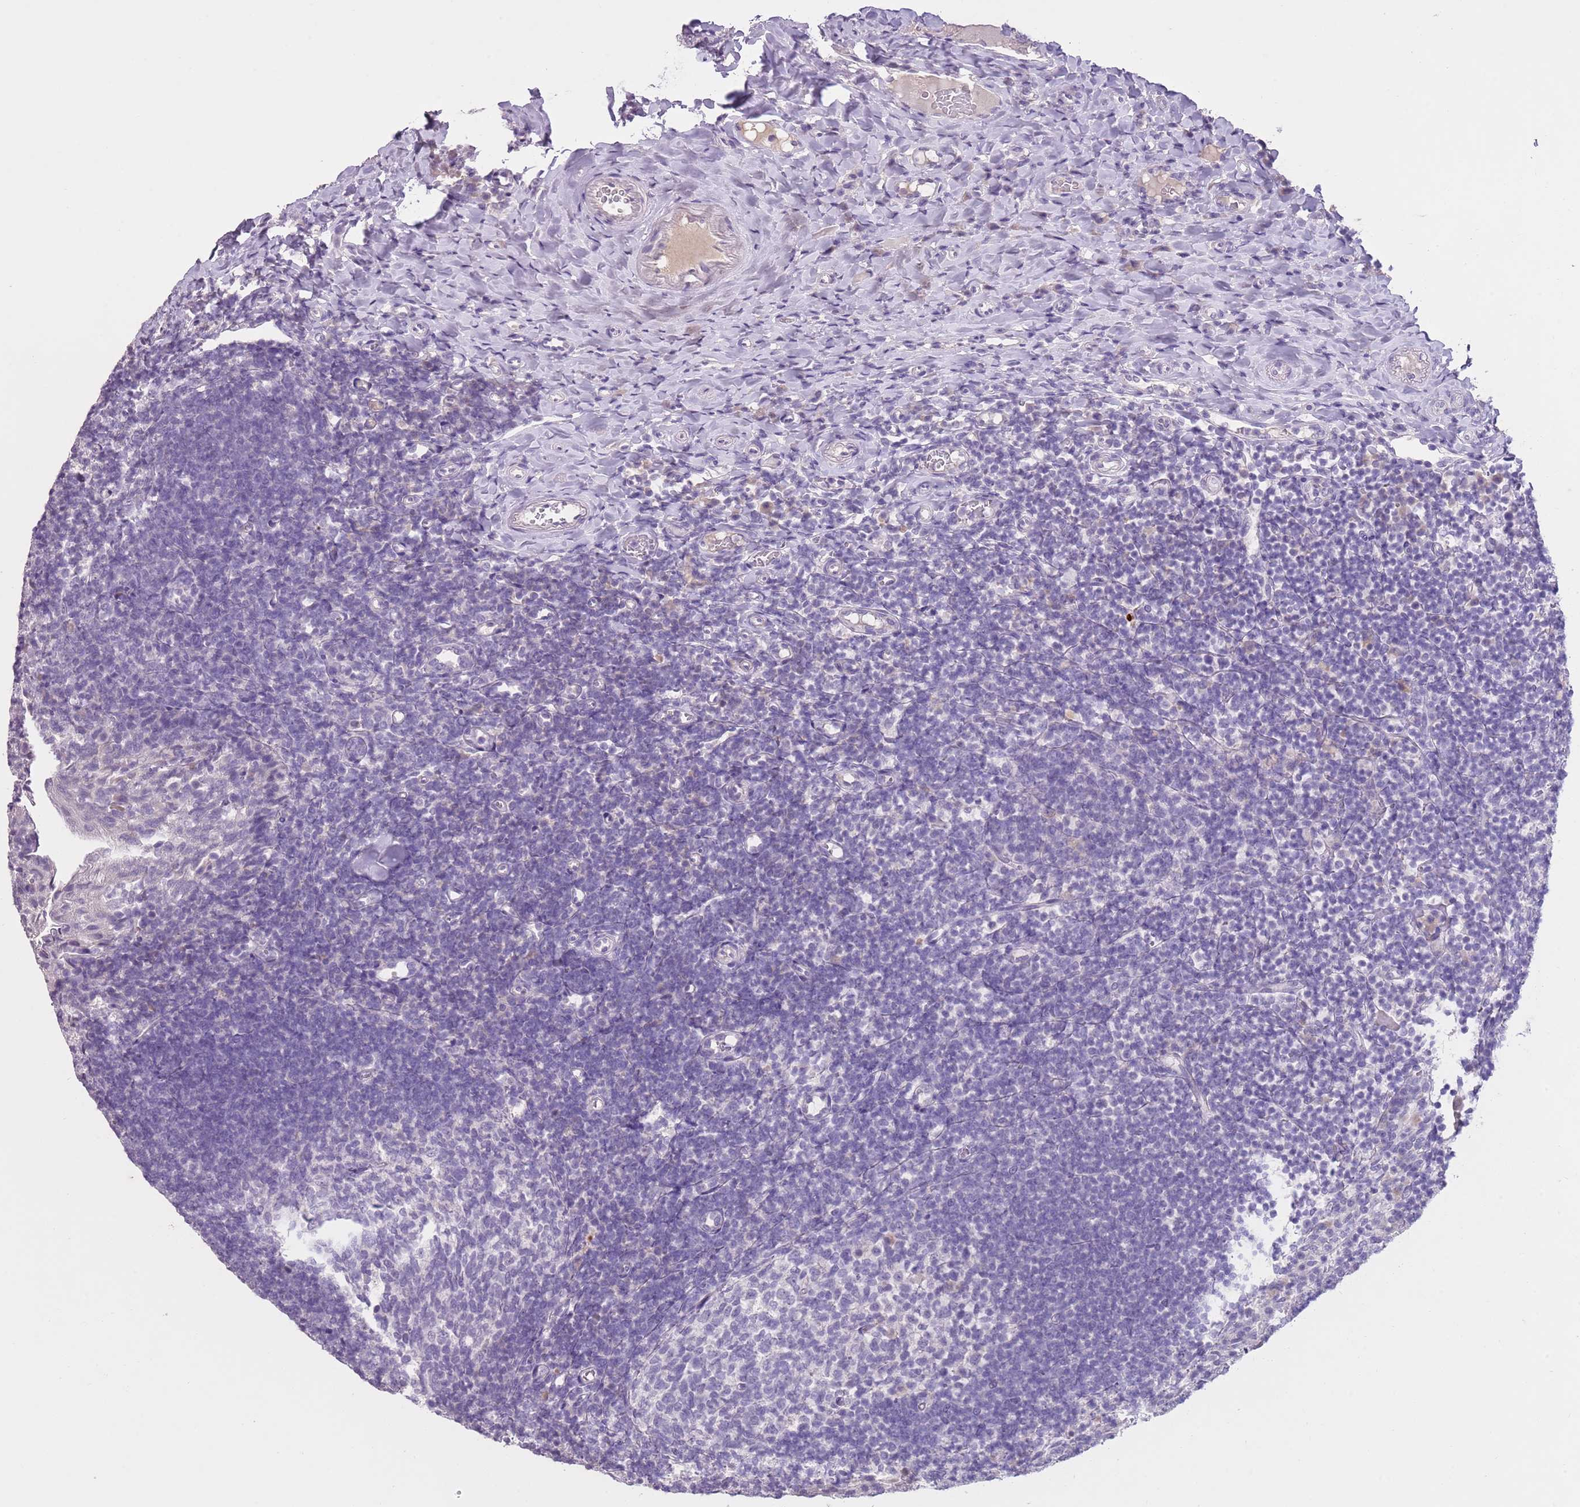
{"staining": {"intensity": "negative", "quantity": "none", "location": "none"}, "tissue": "tonsil", "cell_type": "Germinal center cells", "image_type": "normal", "snomed": [{"axis": "morphology", "description": "Normal tissue, NOS"}, {"axis": "topography", "description": "Tonsil"}], "caption": "Germinal center cells show no significant protein staining in unremarkable tonsil. (DAB (3,3'-diaminobenzidine) immunohistochemistry (IHC), high magnification).", "gene": "SLC35E3", "patient": {"sex": "female", "age": 10}}